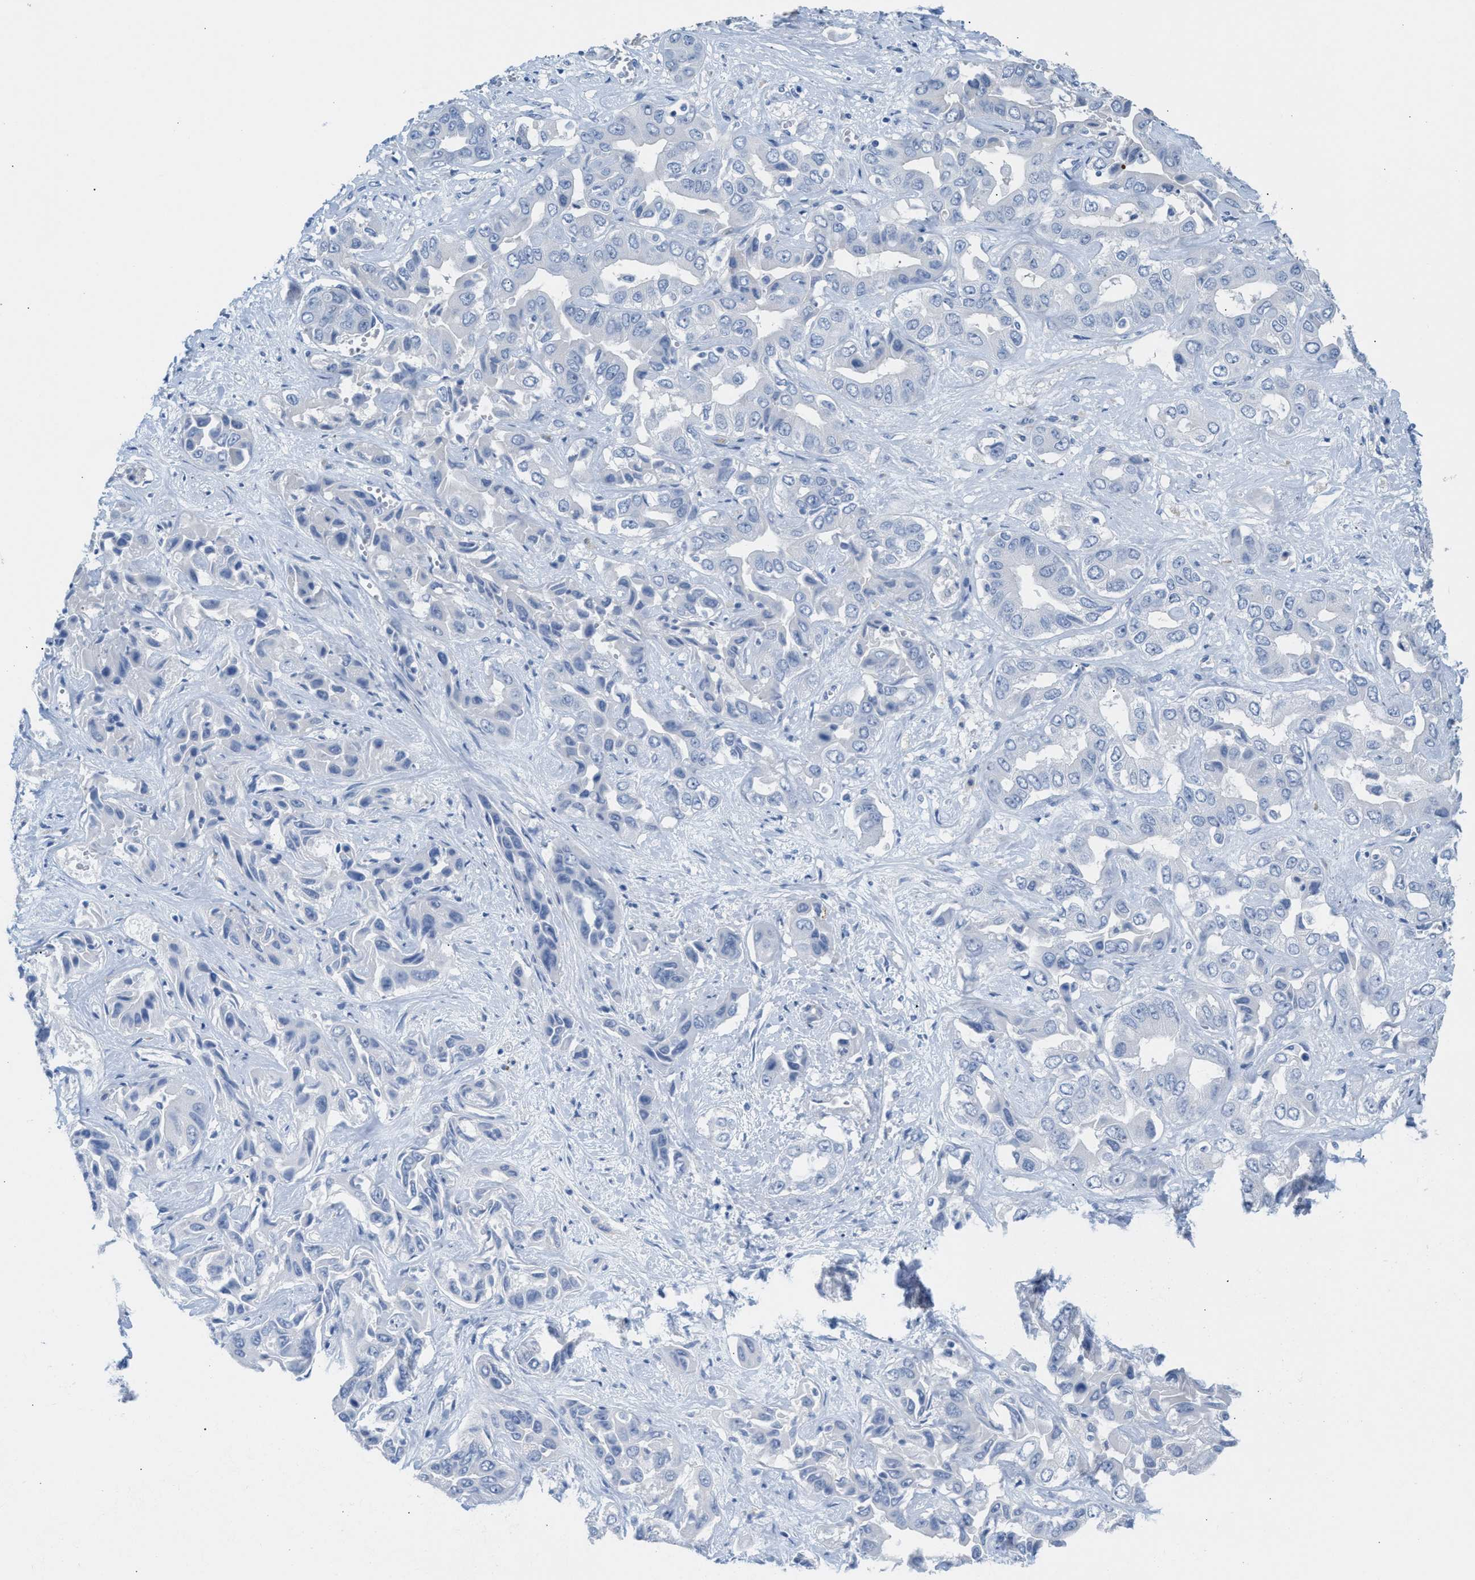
{"staining": {"intensity": "negative", "quantity": "none", "location": "none"}, "tissue": "liver cancer", "cell_type": "Tumor cells", "image_type": "cancer", "snomed": [{"axis": "morphology", "description": "Cholangiocarcinoma"}, {"axis": "topography", "description": "Liver"}], "caption": "Cholangiocarcinoma (liver) stained for a protein using immunohistochemistry (IHC) displays no positivity tumor cells.", "gene": "MPP3", "patient": {"sex": "female", "age": 52}}